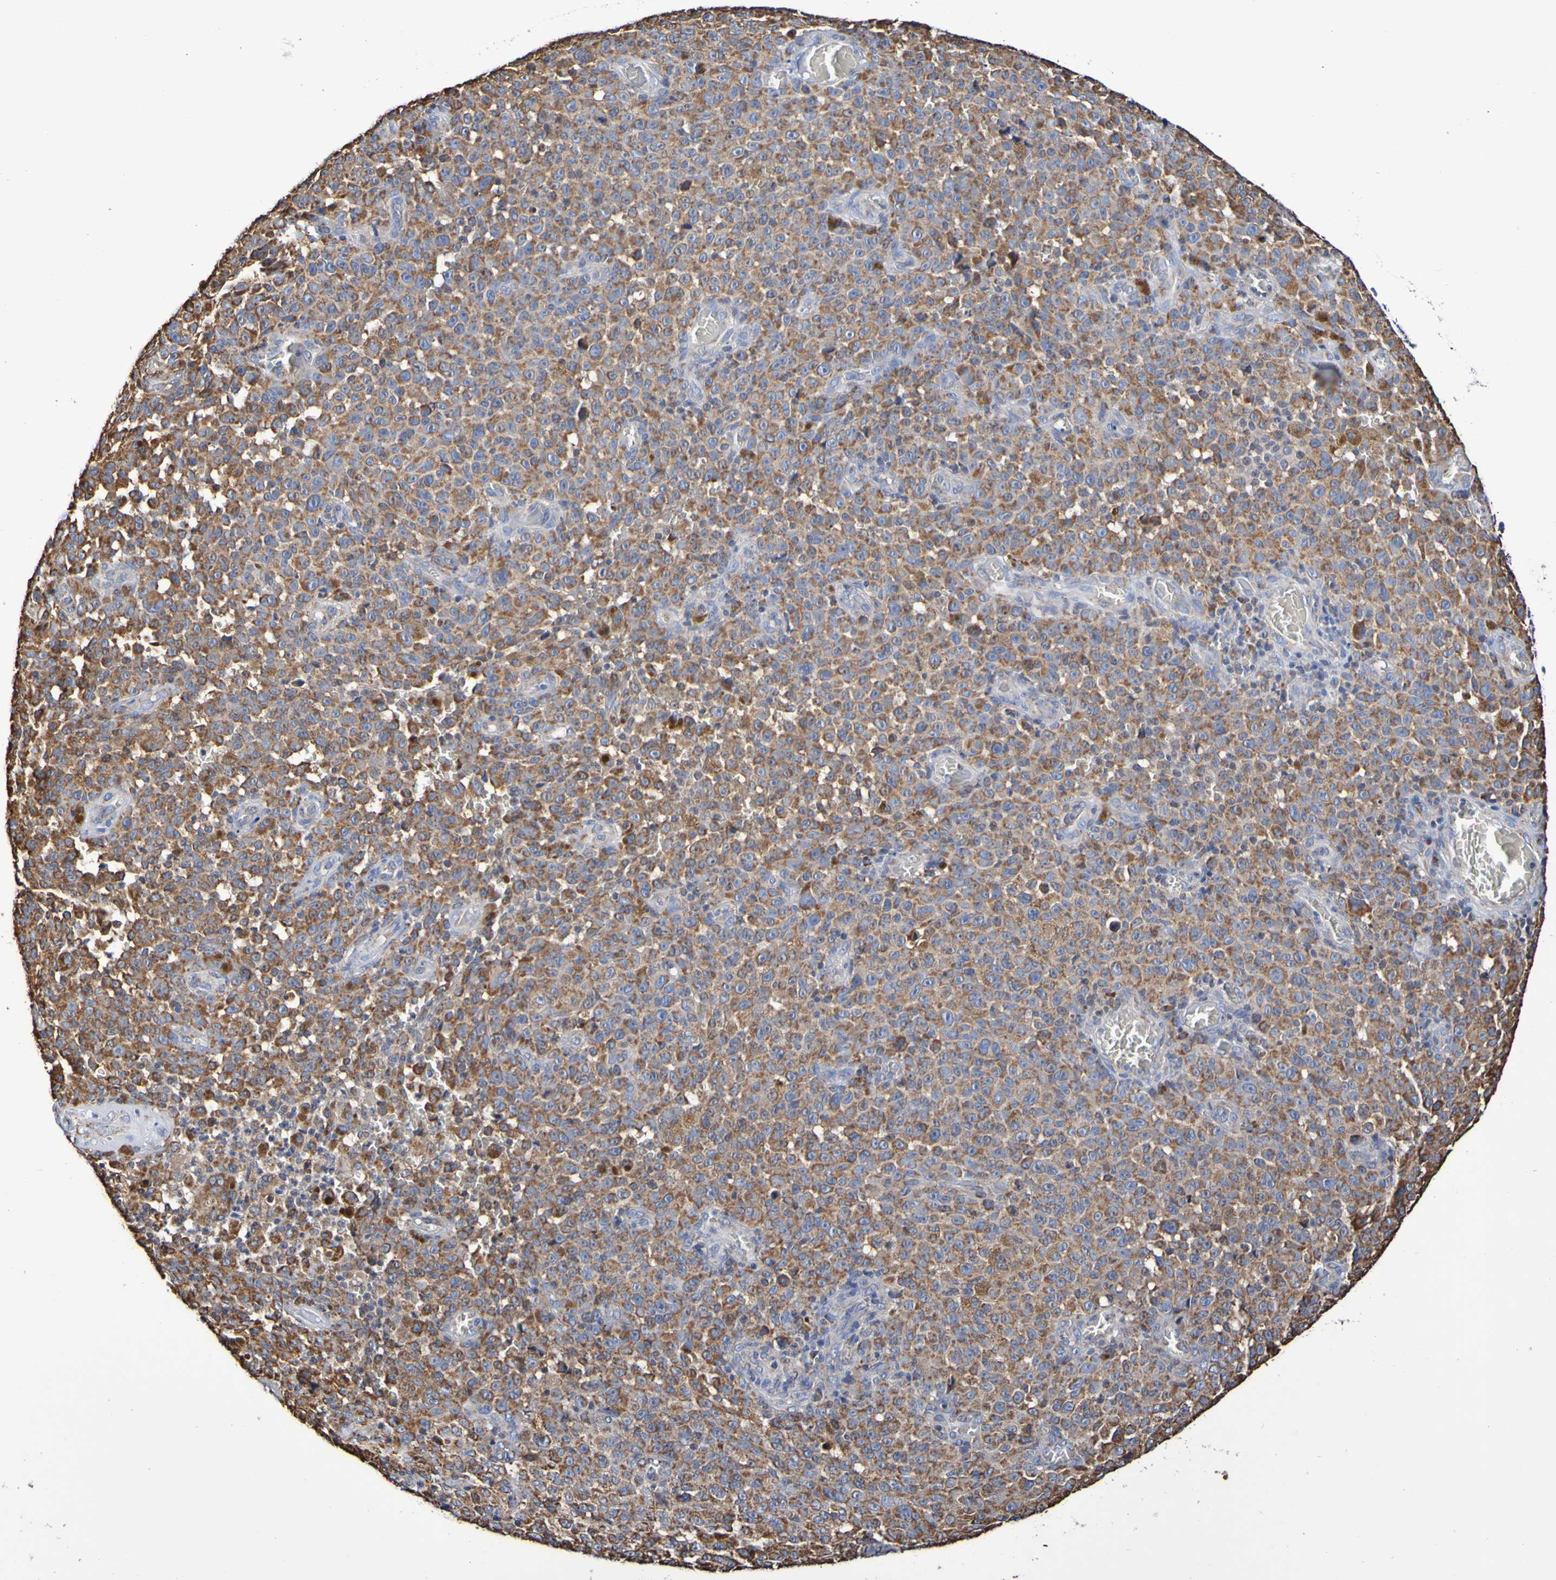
{"staining": {"intensity": "moderate", "quantity": ">75%", "location": "cytoplasmic/membranous"}, "tissue": "melanoma", "cell_type": "Tumor cells", "image_type": "cancer", "snomed": [{"axis": "morphology", "description": "Malignant melanoma, NOS"}, {"axis": "topography", "description": "Skin"}], "caption": "Immunohistochemical staining of human malignant melanoma demonstrates medium levels of moderate cytoplasmic/membranous expression in about >75% of tumor cells.", "gene": "IL18R1", "patient": {"sex": "female", "age": 82}}